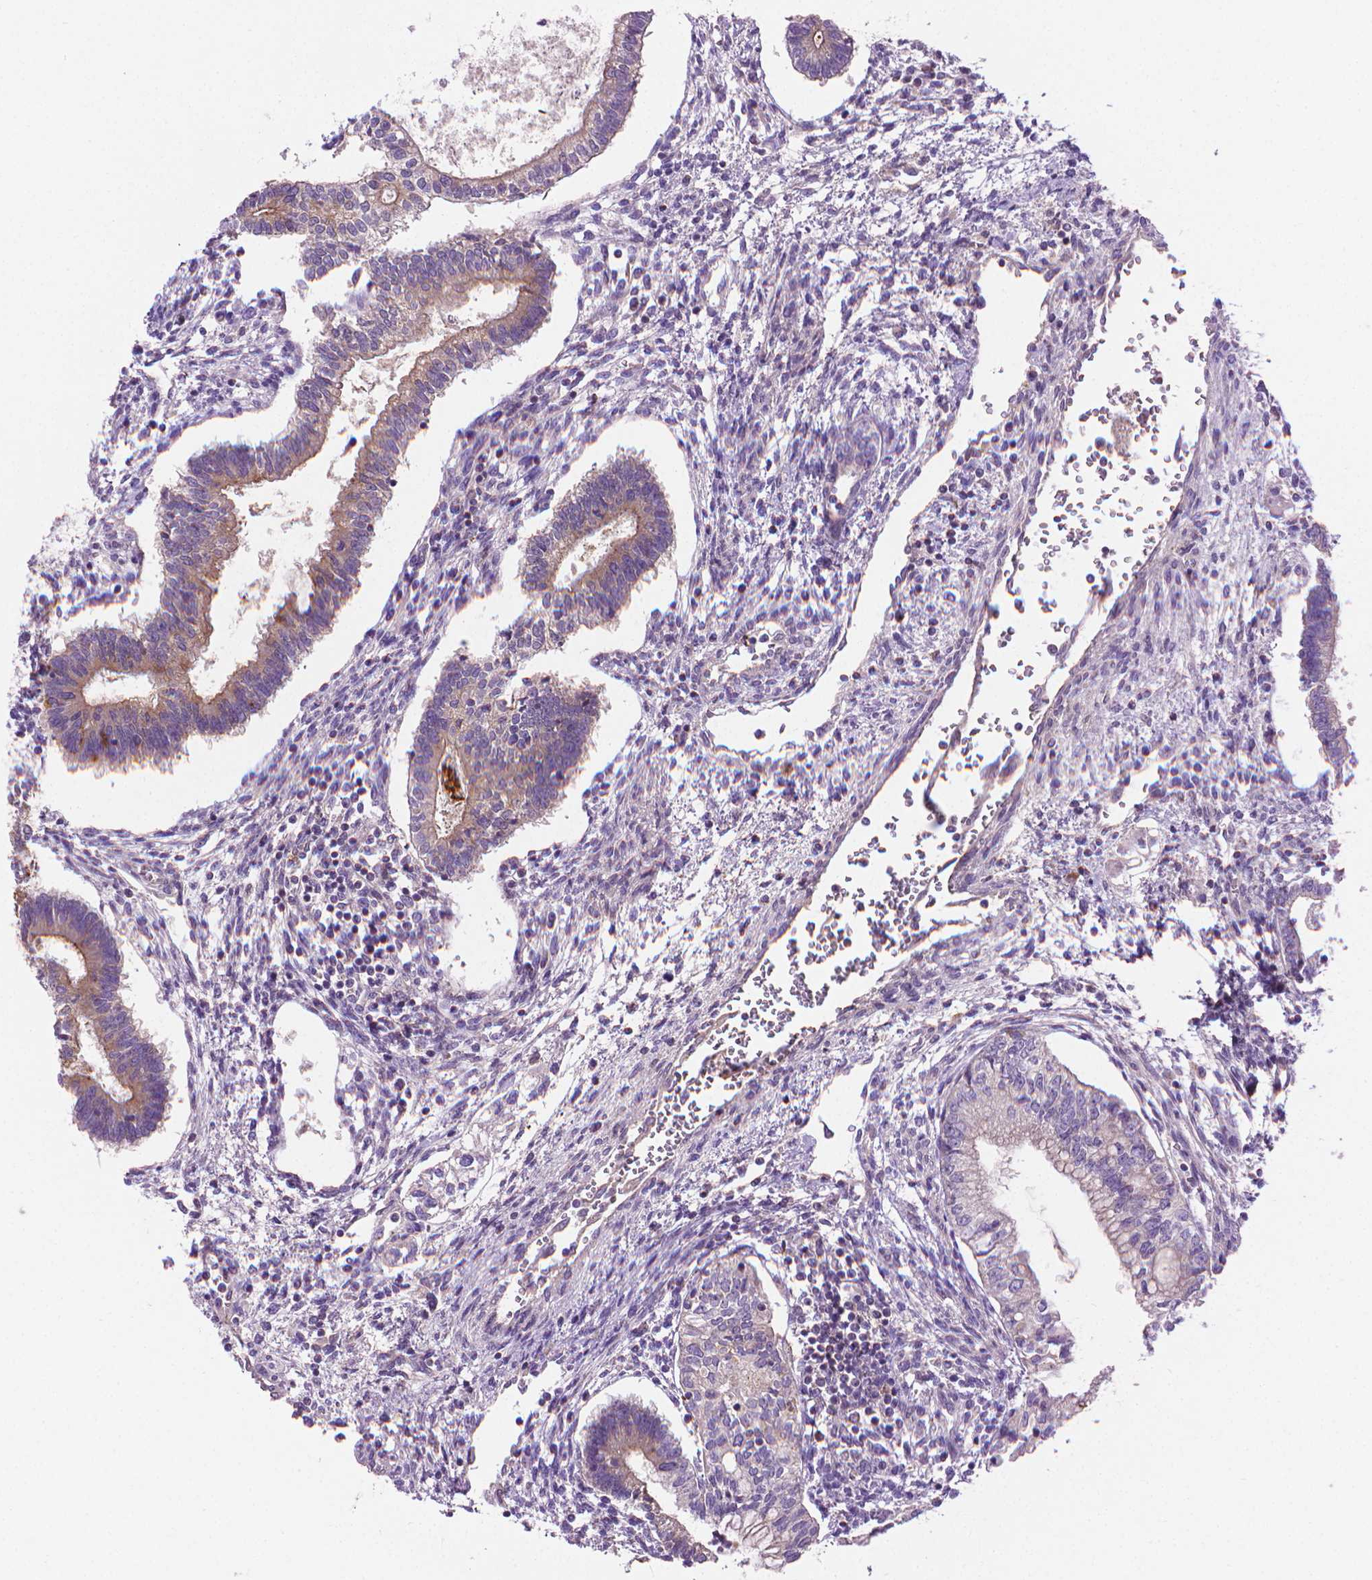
{"staining": {"intensity": "weak", "quantity": "25%-75%", "location": "cytoplasmic/membranous"}, "tissue": "testis cancer", "cell_type": "Tumor cells", "image_type": "cancer", "snomed": [{"axis": "morphology", "description": "Carcinoma, Embryonal, NOS"}, {"axis": "topography", "description": "Testis"}], "caption": "Immunohistochemistry of embryonal carcinoma (testis) reveals low levels of weak cytoplasmic/membranous expression in approximately 25%-75% of tumor cells.", "gene": "SLC51B", "patient": {"sex": "male", "age": 37}}